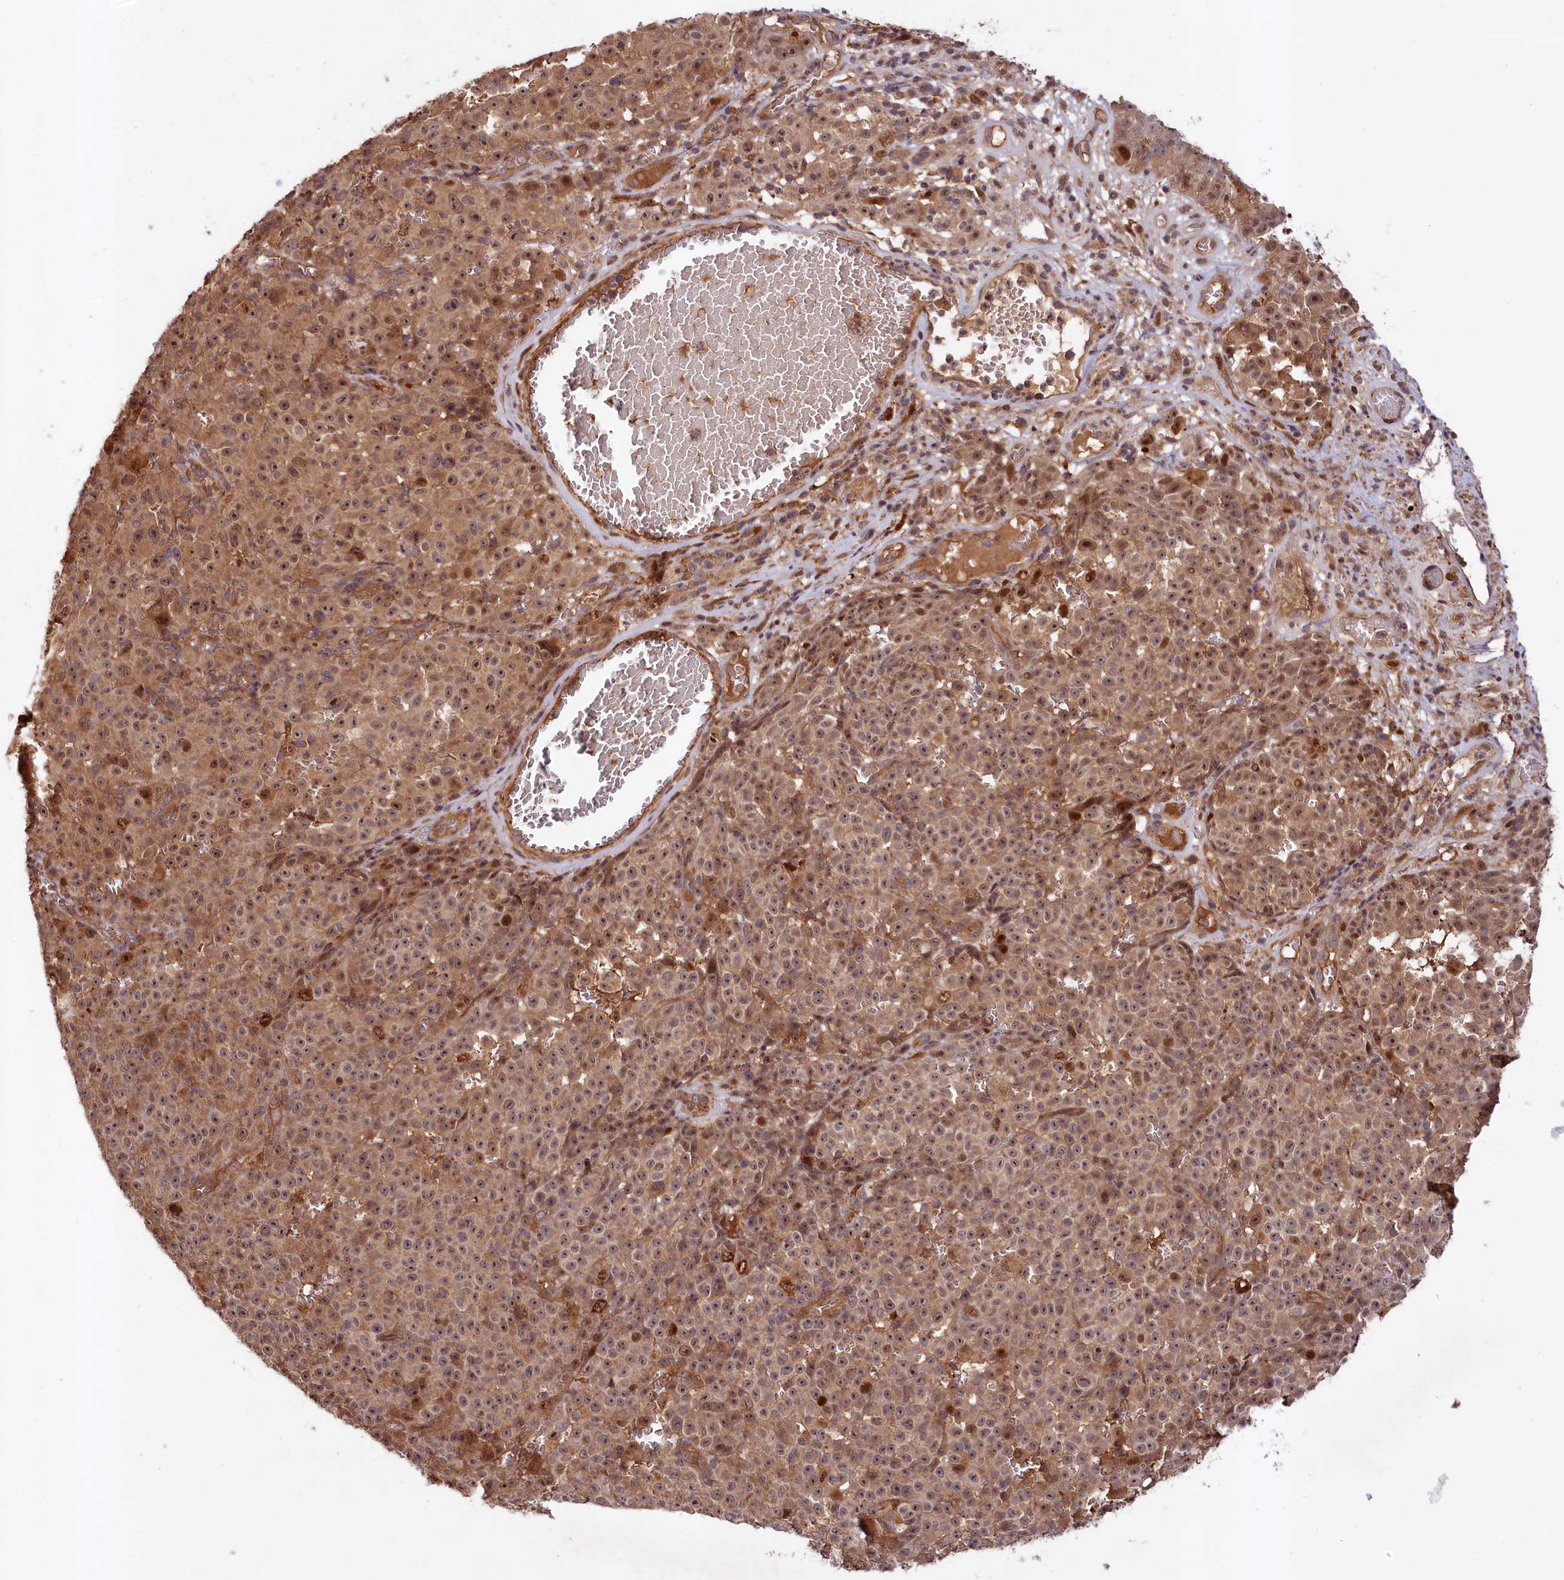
{"staining": {"intensity": "moderate", "quantity": ">75%", "location": "cytoplasmic/membranous,nuclear"}, "tissue": "melanoma", "cell_type": "Tumor cells", "image_type": "cancer", "snomed": [{"axis": "morphology", "description": "Malignant melanoma, NOS"}, {"axis": "topography", "description": "Skin"}], "caption": "The histopathology image displays staining of malignant melanoma, revealing moderate cytoplasmic/membranous and nuclear protein expression (brown color) within tumor cells.", "gene": "NEDD1", "patient": {"sex": "female", "age": 82}}